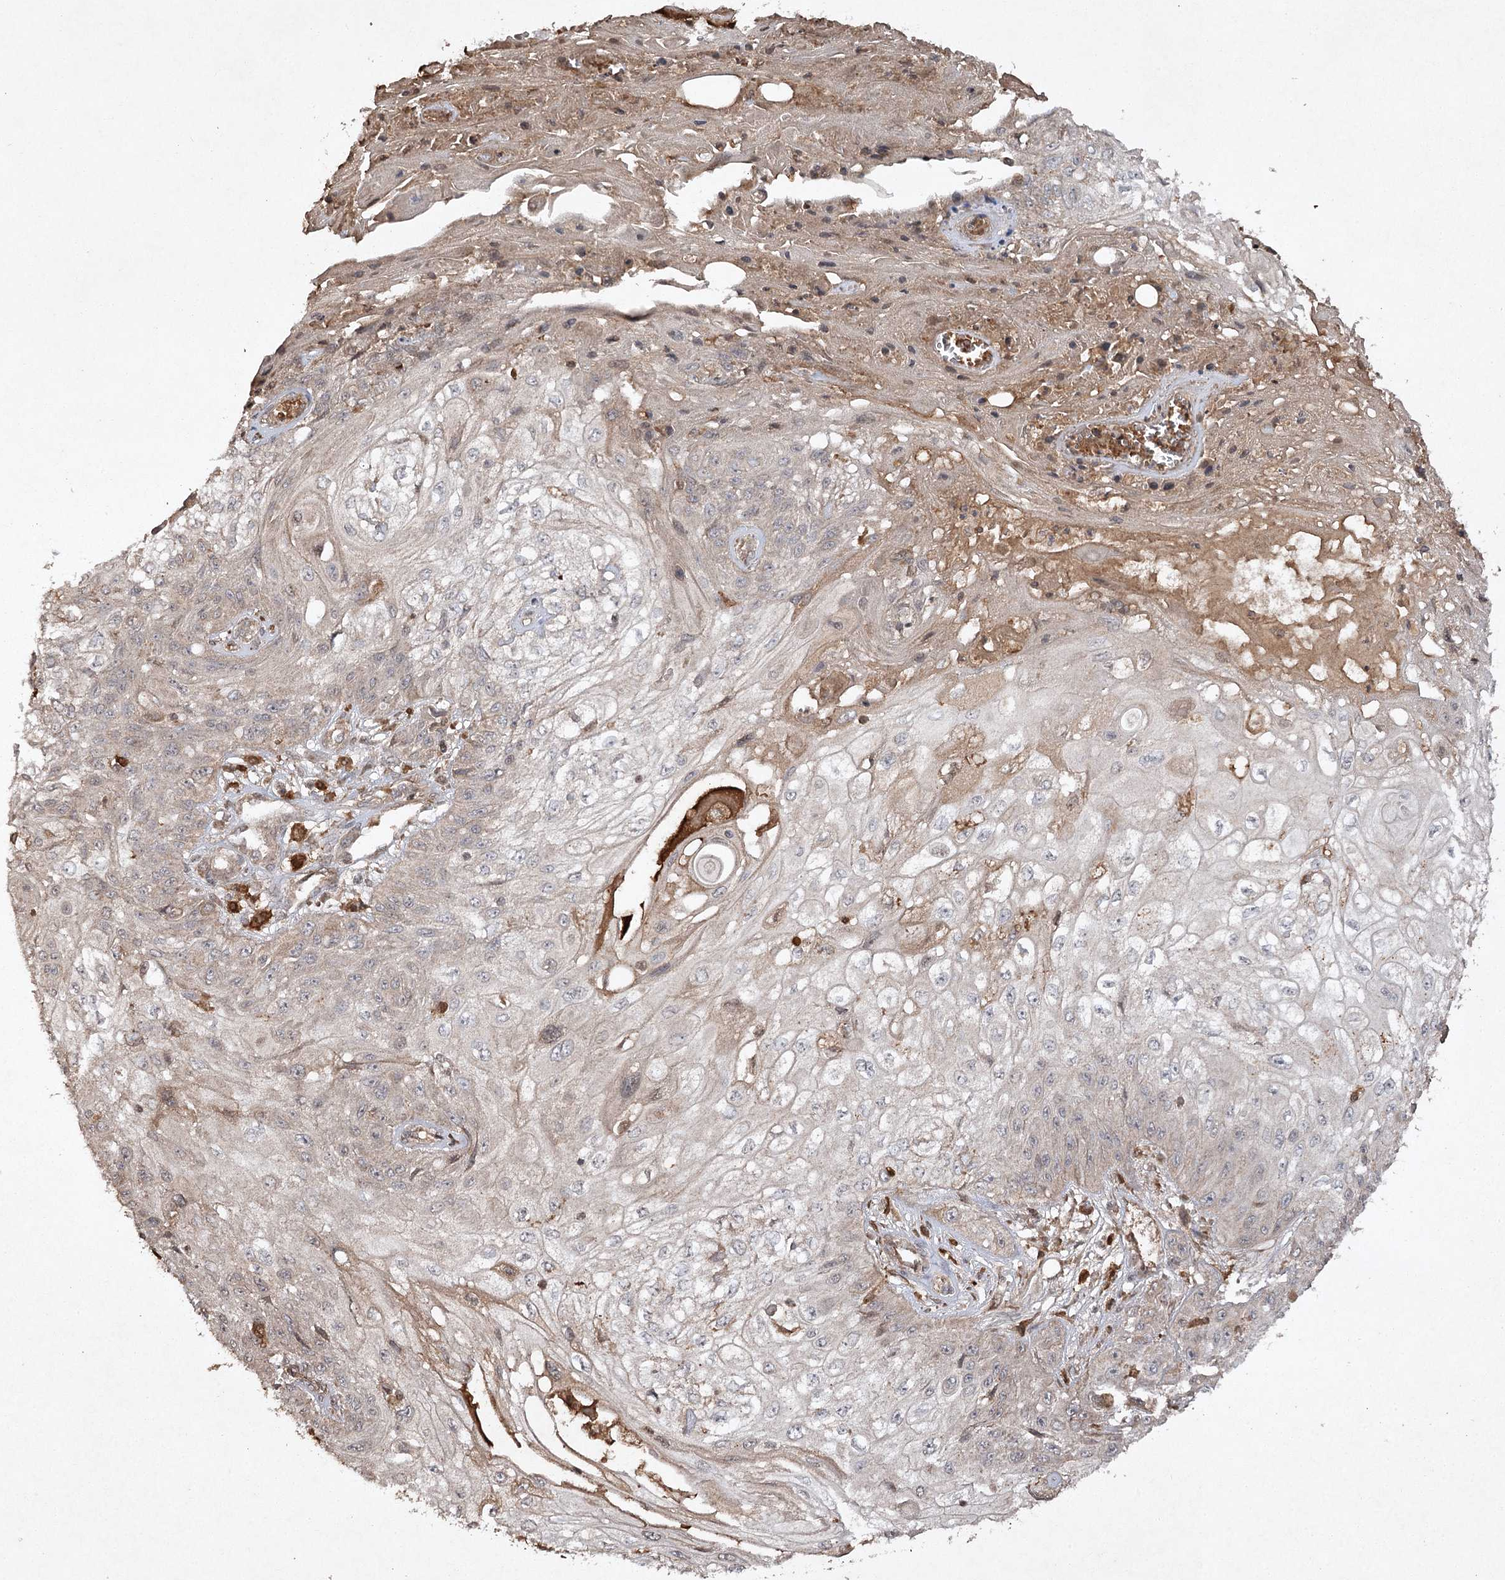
{"staining": {"intensity": "negative", "quantity": "none", "location": "none"}, "tissue": "skin cancer", "cell_type": "Tumor cells", "image_type": "cancer", "snomed": [{"axis": "morphology", "description": "Squamous cell carcinoma, NOS"}, {"axis": "morphology", "description": "Squamous cell carcinoma, metastatic, NOS"}, {"axis": "topography", "description": "Skin"}, {"axis": "topography", "description": "Lymph node"}], "caption": "An immunohistochemistry (IHC) histopathology image of skin squamous cell carcinoma is shown. There is no staining in tumor cells of skin squamous cell carcinoma.", "gene": "CYP2B6", "patient": {"sex": "male", "age": 75}}